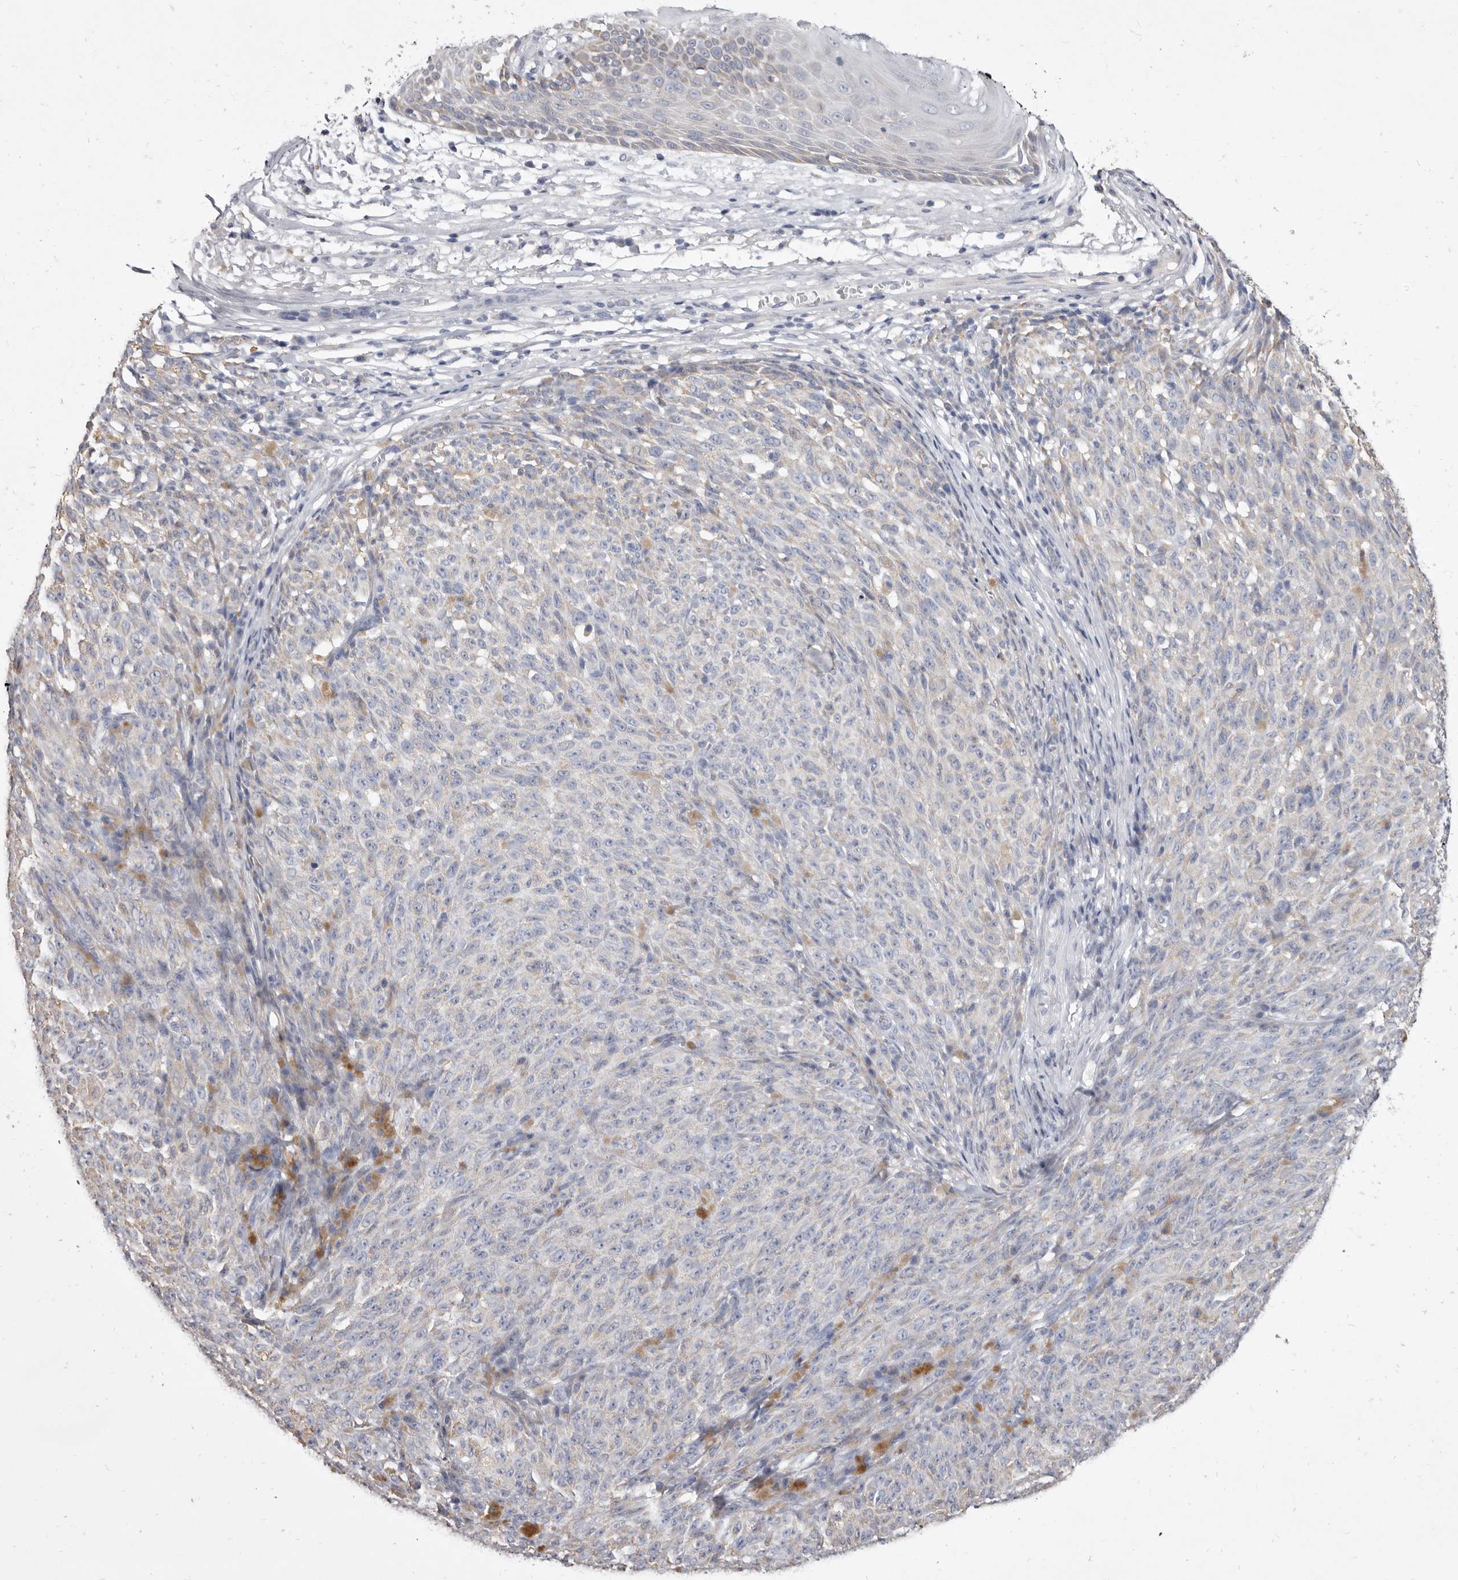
{"staining": {"intensity": "negative", "quantity": "none", "location": "none"}, "tissue": "melanoma", "cell_type": "Tumor cells", "image_type": "cancer", "snomed": [{"axis": "morphology", "description": "Malignant melanoma, NOS"}, {"axis": "topography", "description": "Skin"}], "caption": "DAB immunohistochemical staining of malignant melanoma shows no significant staining in tumor cells. The staining is performed using DAB brown chromogen with nuclei counter-stained in using hematoxylin.", "gene": "CYP2E1", "patient": {"sex": "female", "age": 82}}